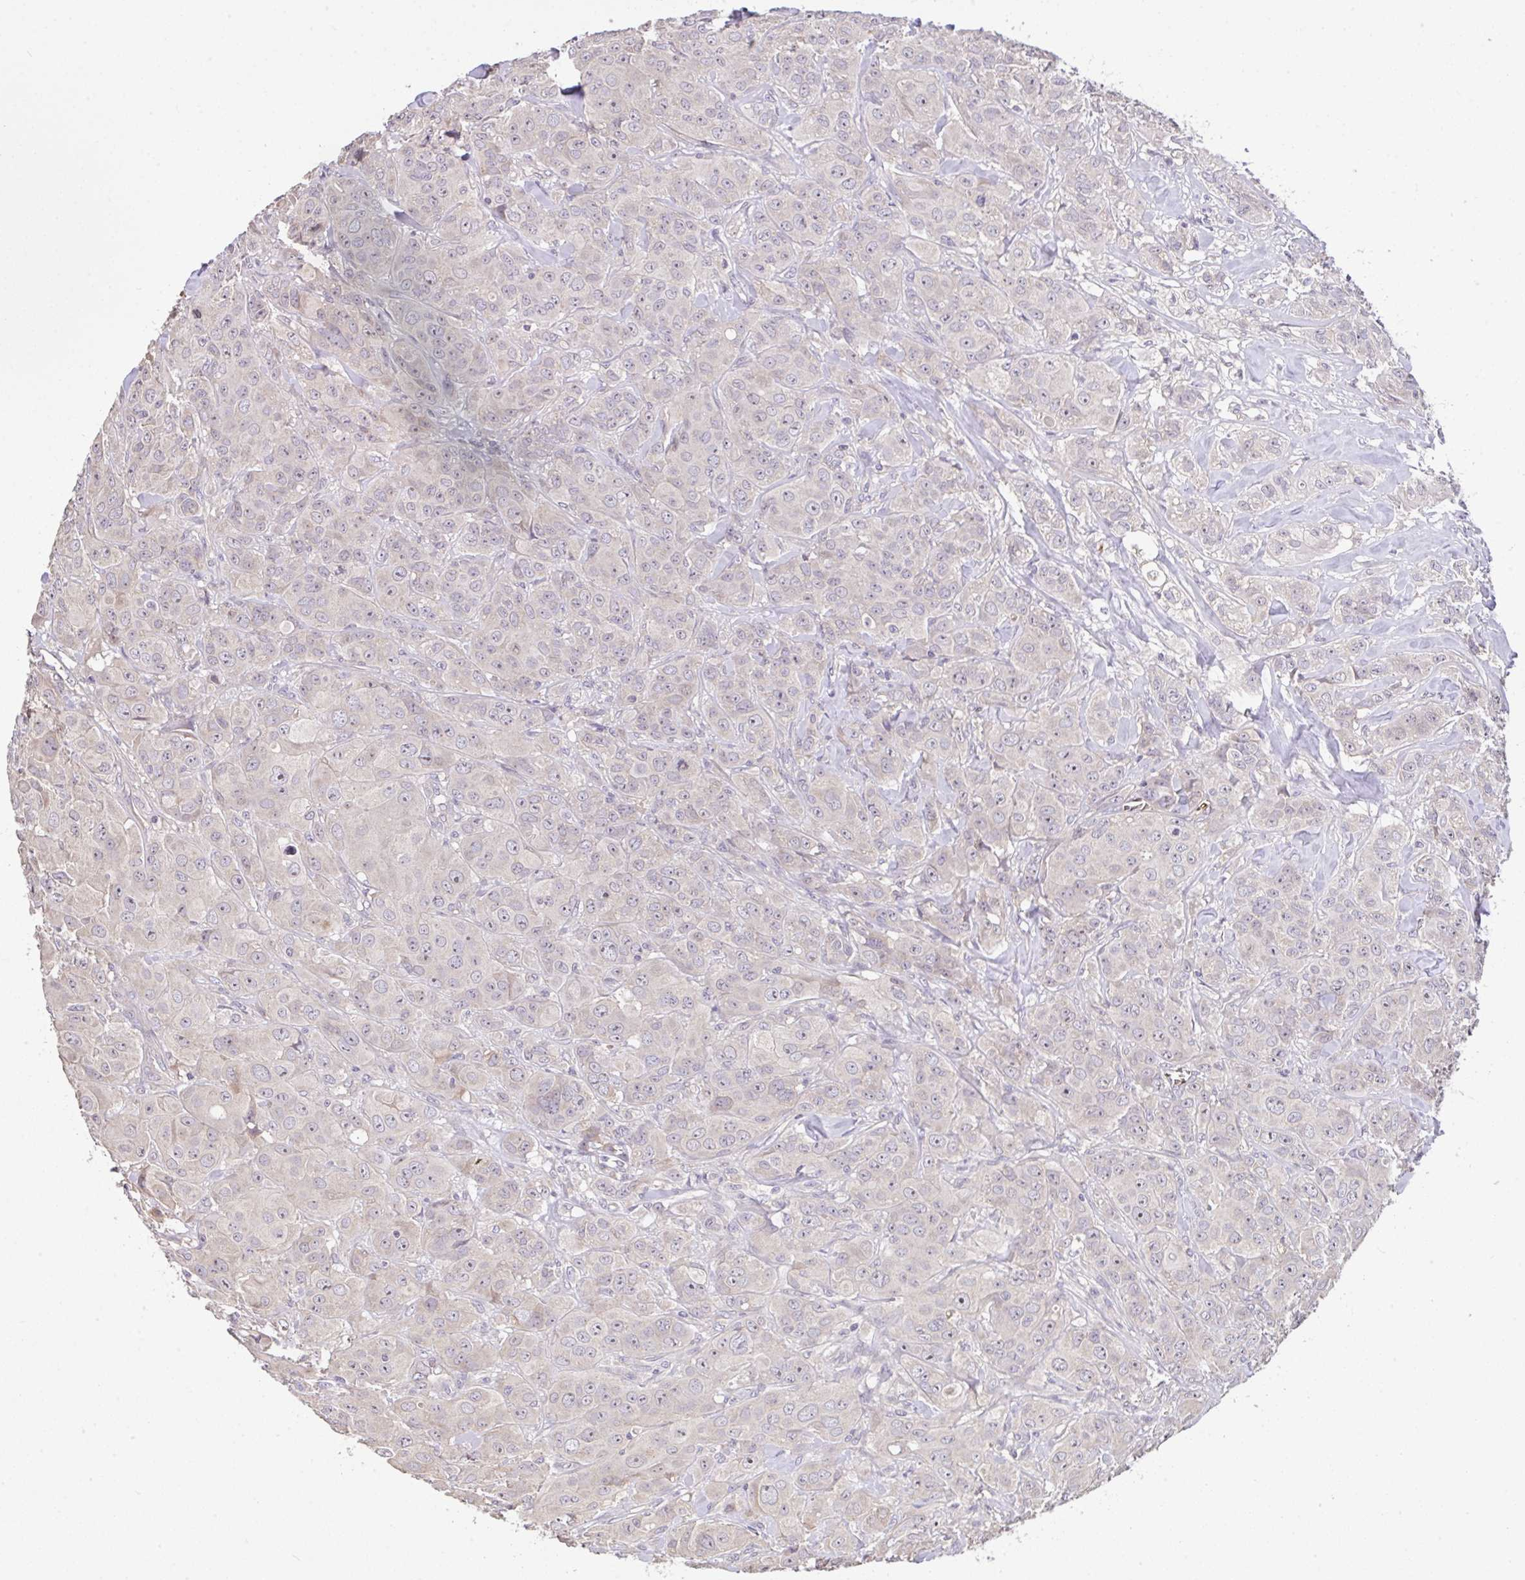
{"staining": {"intensity": "negative", "quantity": "none", "location": "none"}, "tissue": "breast cancer", "cell_type": "Tumor cells", "image_type": "cancer", "snomed": [{"axis": "morphology", "description": "Normal tissue, NOS"}, {"axis": "morphology", "description": "Duct carcinoma"}, {"axis": "topography", "description": "Breast"}], "caption": "The photomicrograph reveals no significant expression in tumor cells of breast infiltrating ductal carcinoma.", "gene": "C1QTNF9B", "patient": {"sex": "female", "age": 43}}